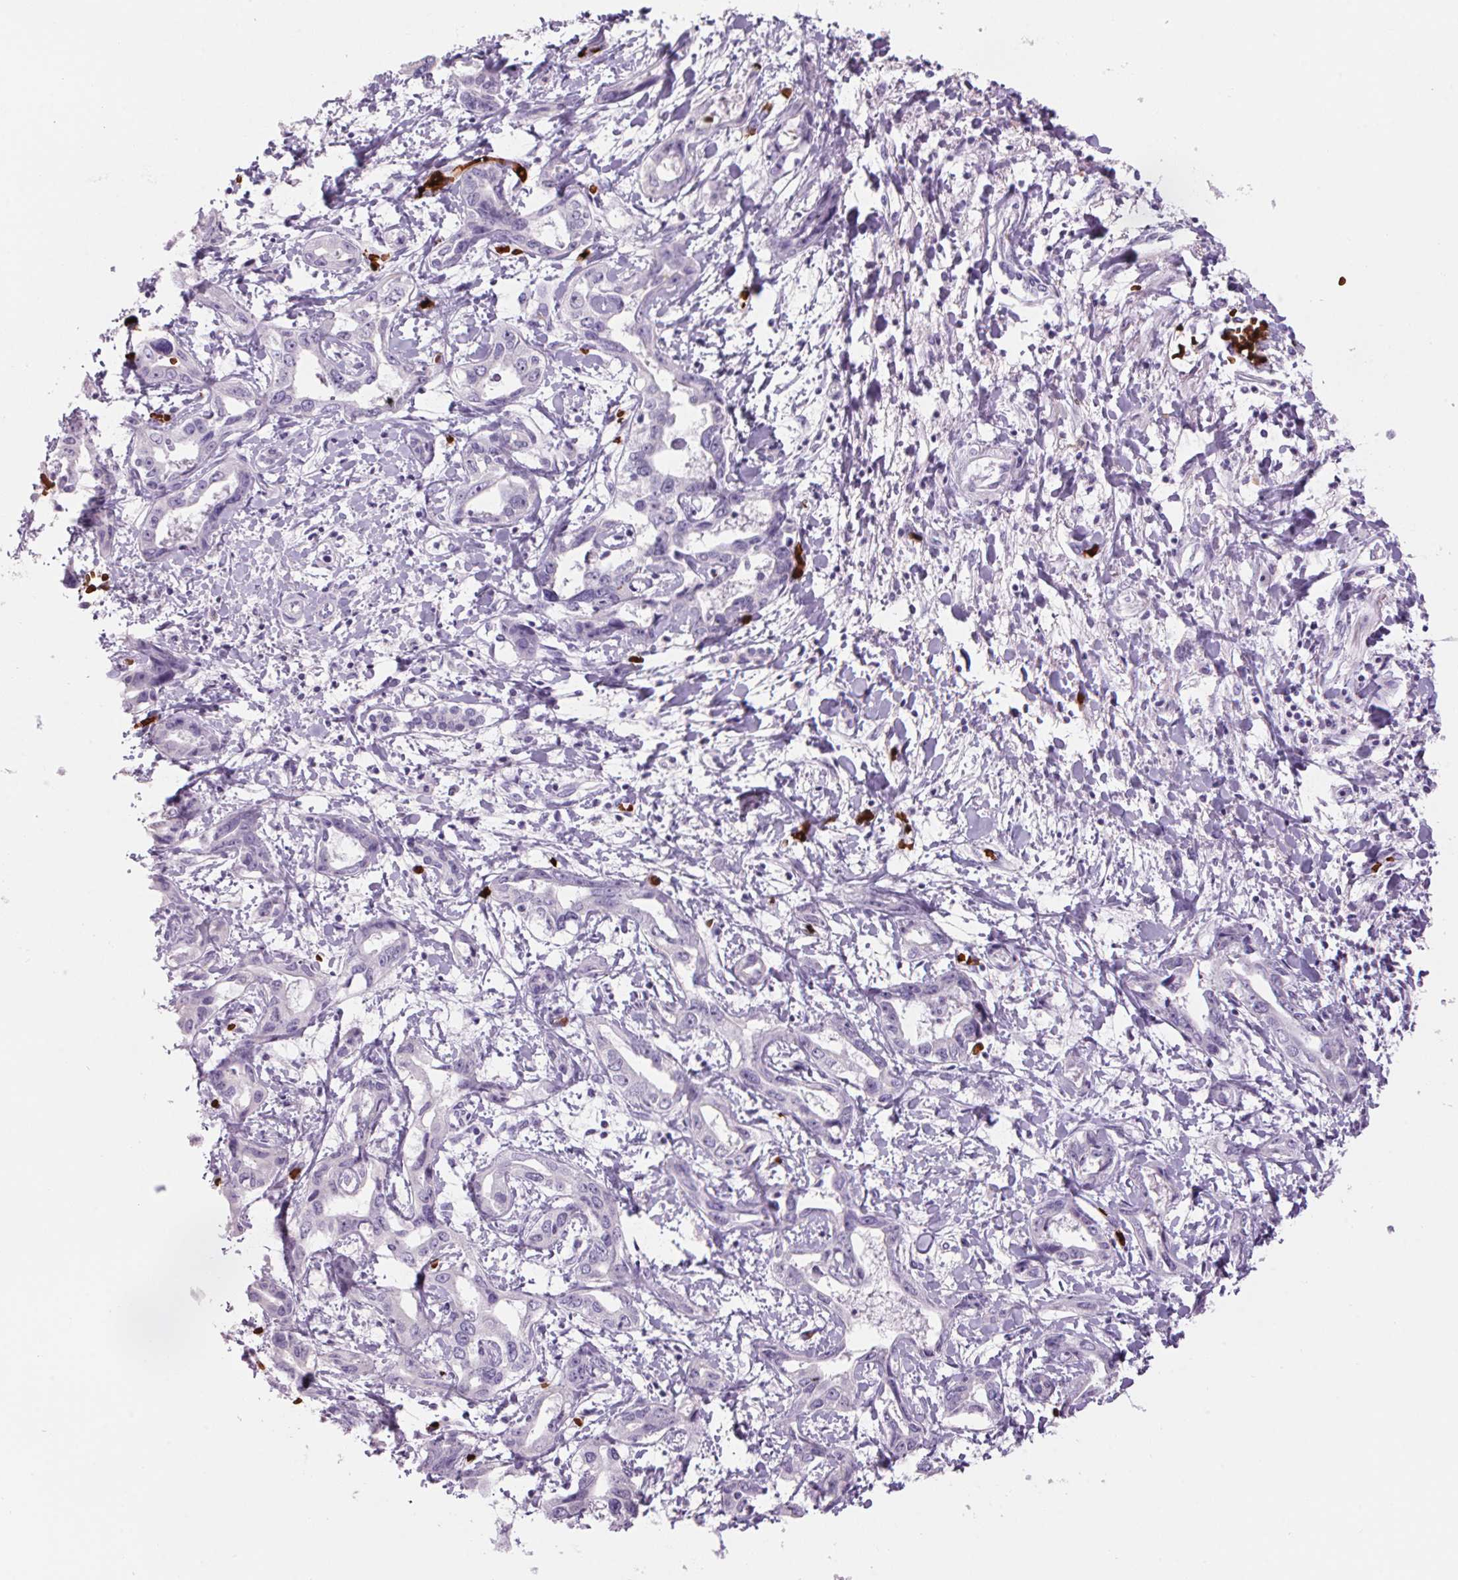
{"staining": {"intensity": "negative", "quantity": "none", "location": "none"}, "tissue": "liver cancer", "cell_type": "Tumor cells", "image_type": "cancer", "snomed": [{"axis": "morphology", "description": "Cholangiocarcinoma"}, {"axis": "topography", "description": "Liver"}], "caption": "An image of liver cancer stained for a protein demonstrates no brown staining in tumor cells.", "gene": "HBQ1", "patient": {"sex": "male", "age": 59}}